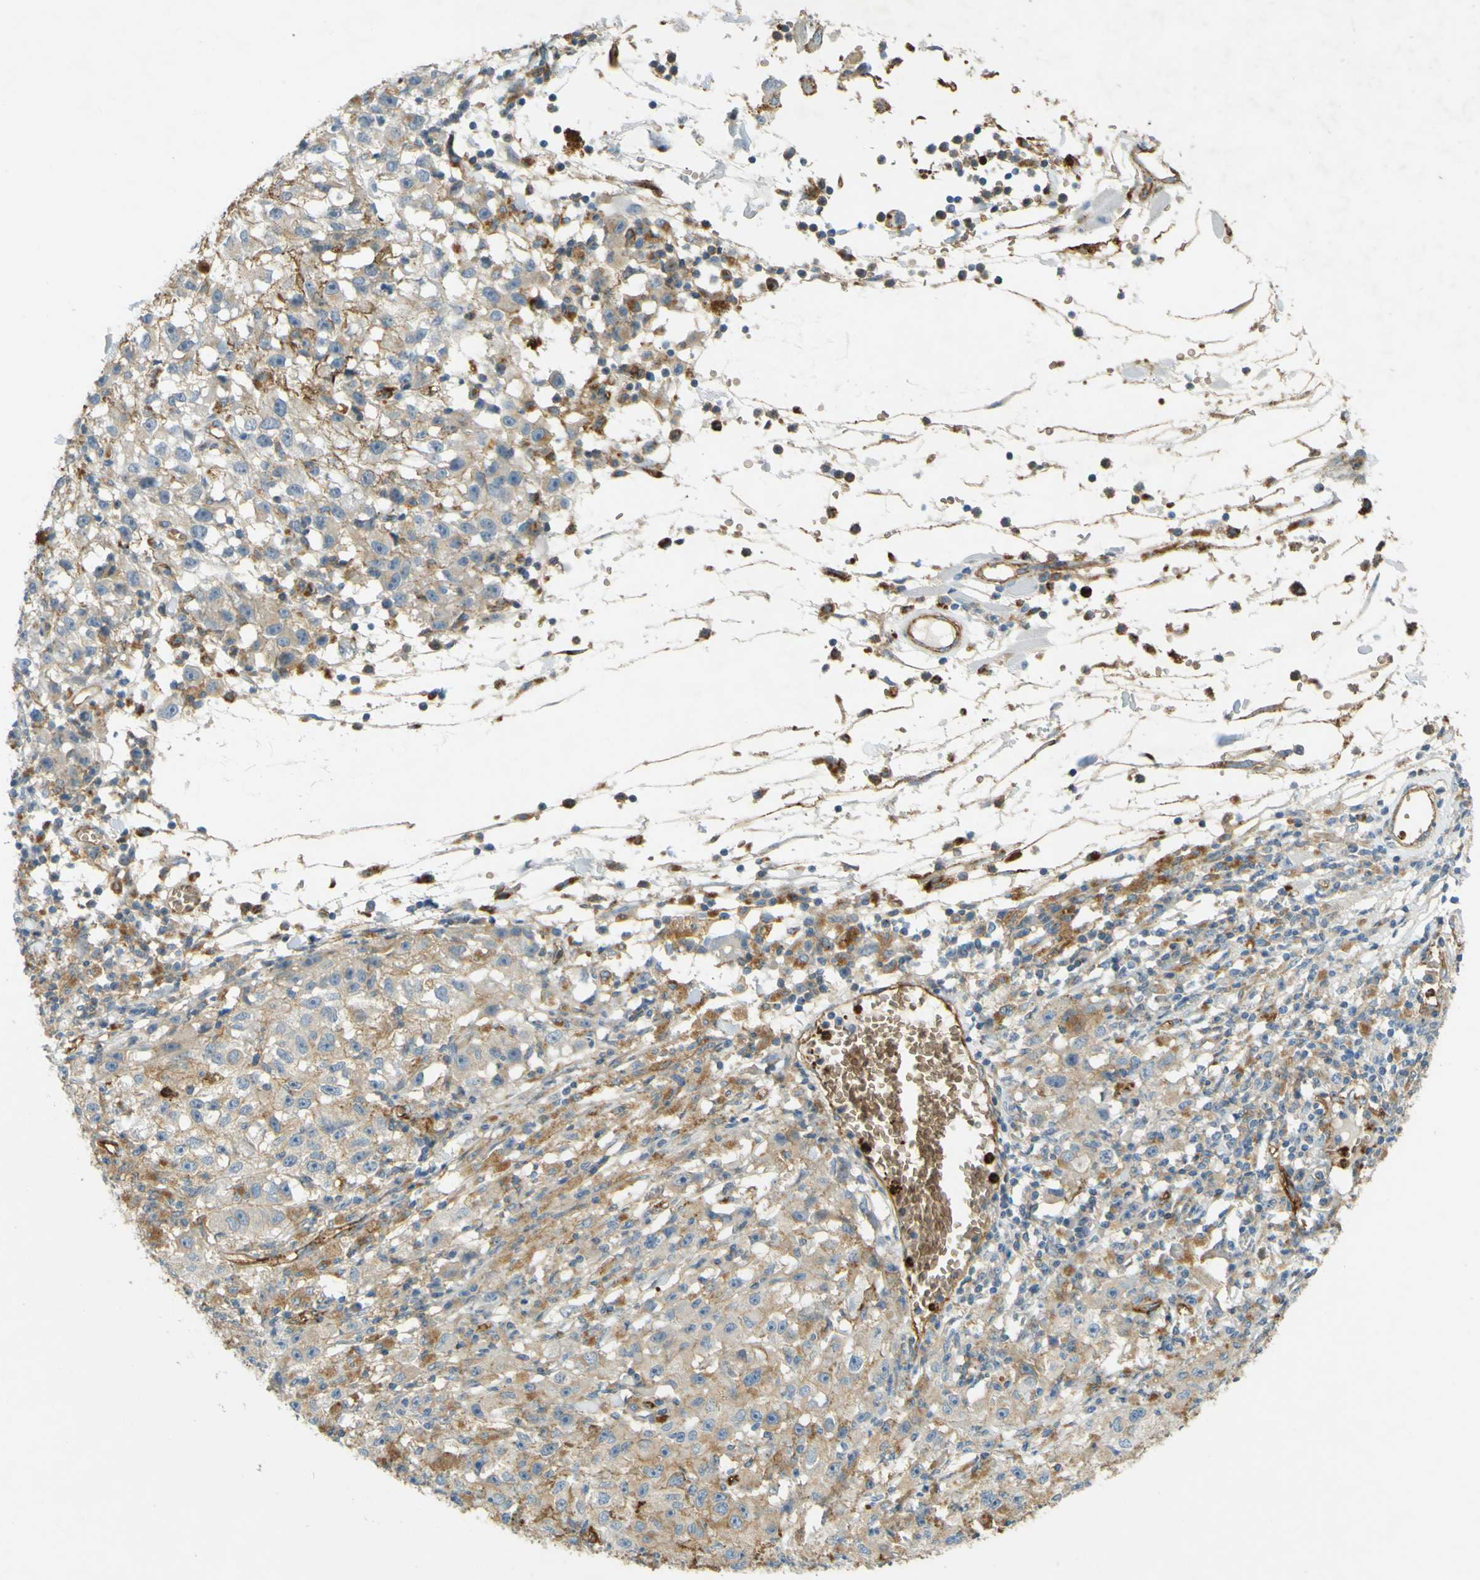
{"staining": {"intensity": "weak", "quantity": "25%-75%", "location": "cytoplasmic/membranous"}, "tissue": "melanoma", "cell_type": "Tumor cells", "image_type": "cancer", "snomed": [{"axis": "morphology", "description": "Malignant melanoma, NOS"}, {"axis": "topography", "description": "Skin"}], "caption": "There is low levels of weak cytoplasmic/membranous staining in tumor cells of melanoma, as demonstrated by immunohistochemical staining (brown color).", "gene": "PLXDC1", "patient": {"sex": "female", "age": 104}}